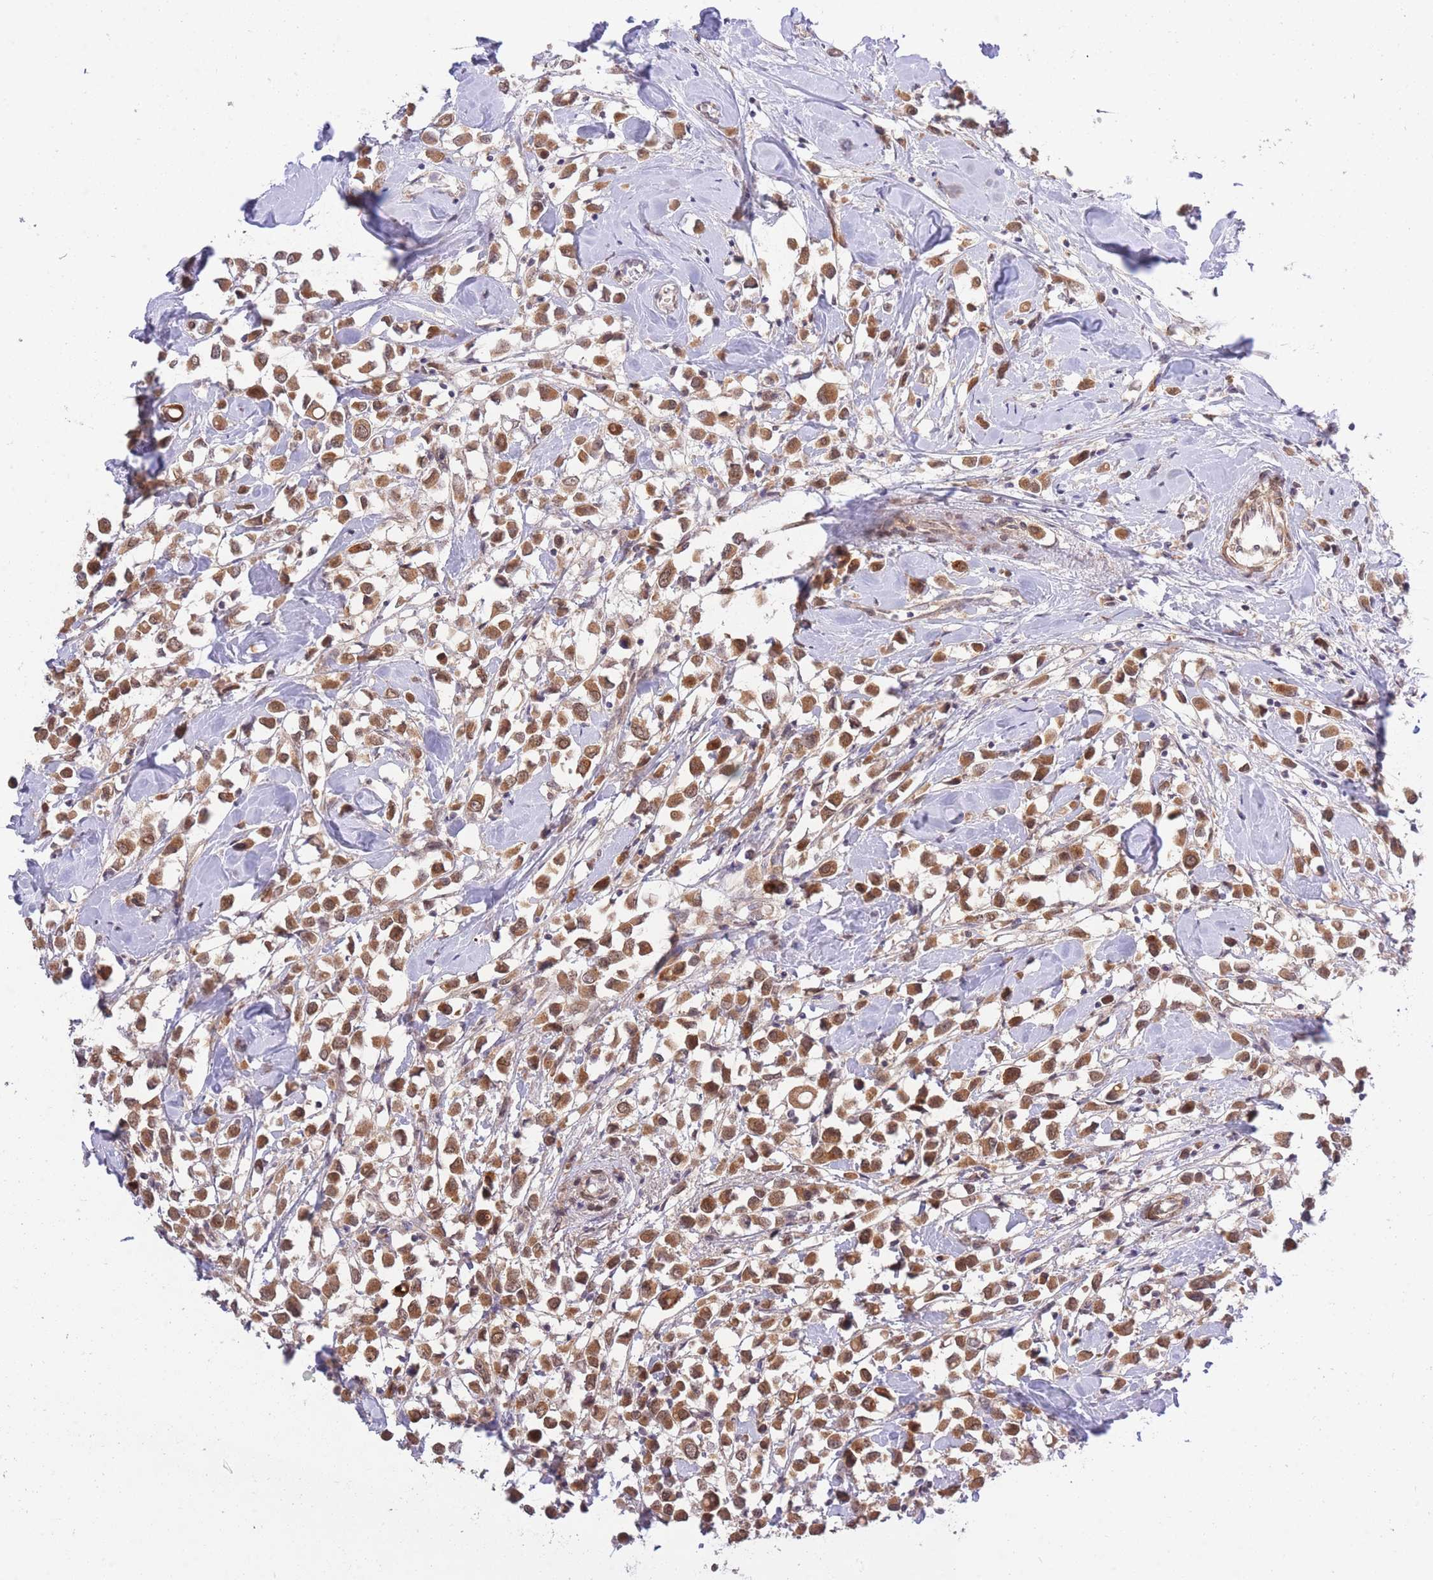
{"staining": {"intensity": "moderate", "quantity": ">75%", "location": "cytoplasmic/membranous,nuclear"}, "tissue": "breast cancer", "cell_type": "Tumor cells", "image_type": "cancer", "snomed": [{"axis": "morphology", "description": "Duct carcinoma"}, {"axis": "topography", "description": "Breast"}], "caption": "Immunohistochemistry (IHC) micrograph of human breast infiltrating ductal carcinoma stained for a protein (brown), which exhibits medium levels of moderate cytoplasmic/membranous and nuclear staining in approximately >75% of tumor cells.", "gene": "ELOA2", "patient": {"sex": "female", "age": 61}}